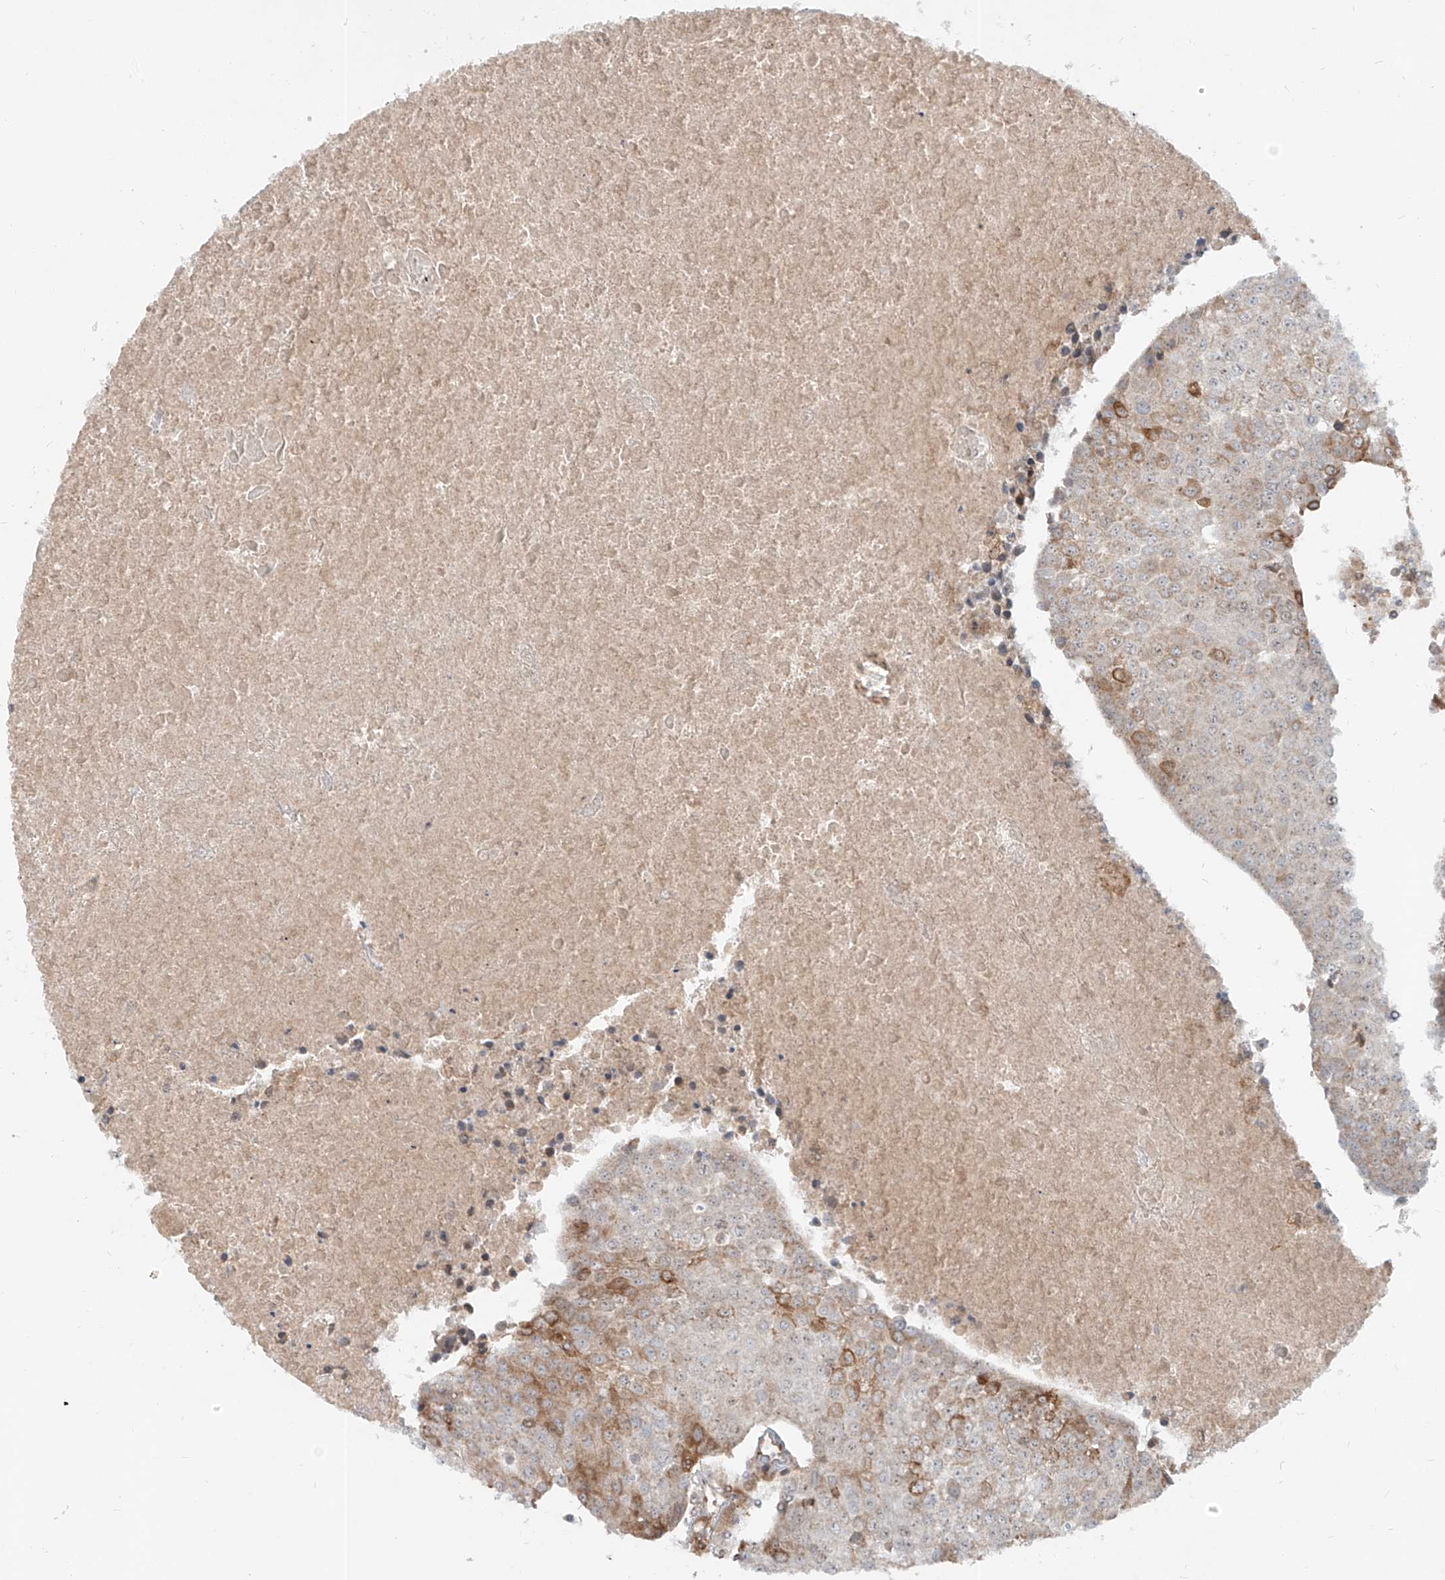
{"staining": {"intensity": "moderate", "quantity": "<25%", "location": "cytoplasmic/membranous"}, "tissue": "urothelial cancer", "cell_type": "Tumor cells", "image_type": "cancer", "snomed": [{"axis": "morphology", "description": "Urothelial carcinoma, High grade"}, {"axis": "topography", "description": "Urinary bladder"}], "caption": "IHC (DAB) staining of human urothelial cancer shows moderate cytoplasmic/membranous protein positivity in approximately <25% of tumor cells. (Brightfield microscopy of DAB IHC at high magnification).", "gene": "FGD2", "patient": {"sex": "female", "age": 85}}